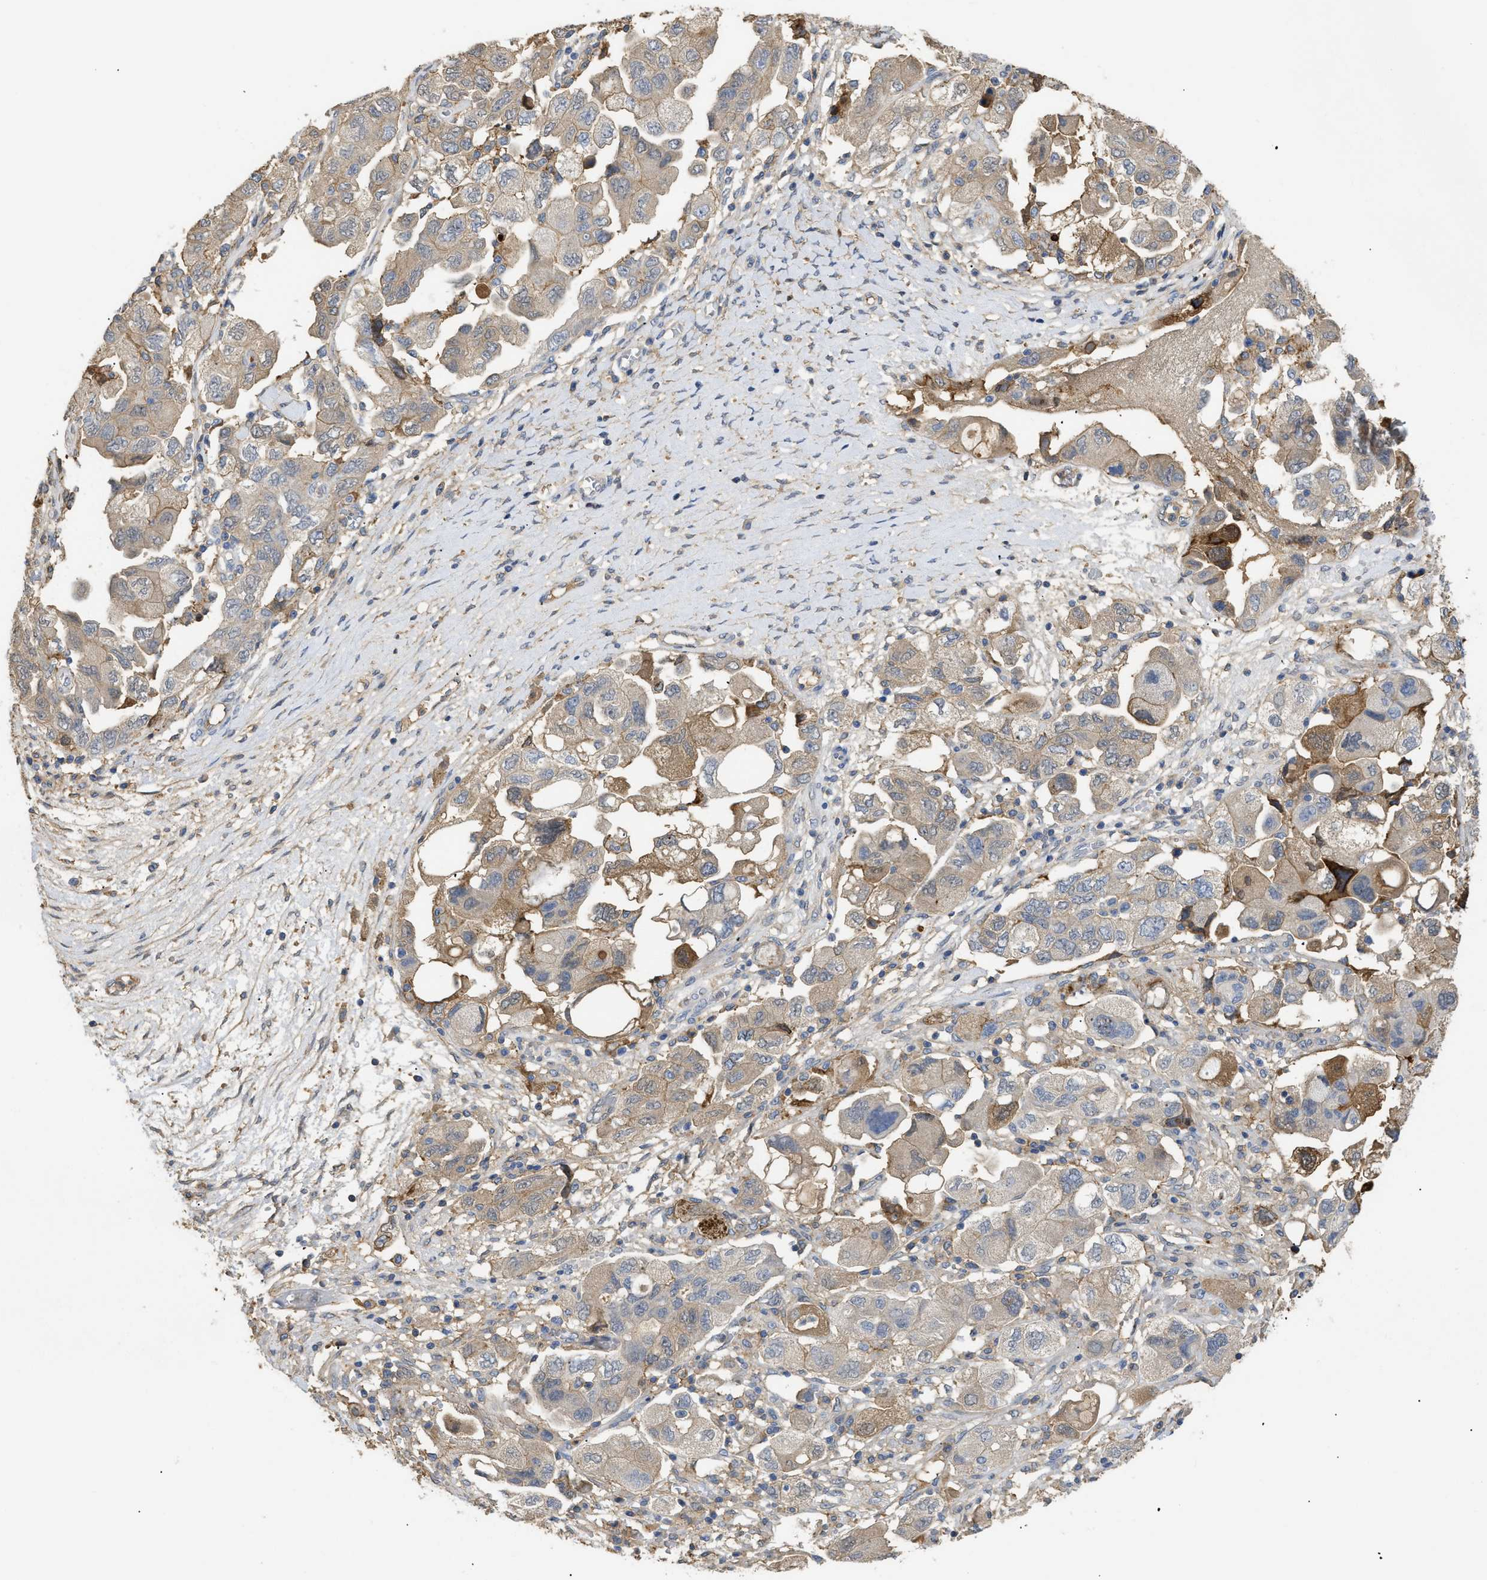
{"staining": {"intensity": "weak", "quantity": "25%-75%", "location": "cytoplasmic/membranous"}, "tissue": "ovarian cancer", "cell_type": "Tumor cells", "image_type": "cancer", "snomed": [{"axis": "morphology", "description": "Carcinoma, NOS"}, {"axis": "morphology", "description": "Cystadenocarcinoma, serous, NOS"}, {"axis": "topography", "description": "Ovary"}], "caption": "This is an image of immunohistochemistry staining of ovarian cancer, which shows weak positivity in the cytoplasmic/membranous of tumor cells.", "gene": "ANXA4", "patient": {"sex": "female", "age": 69}}